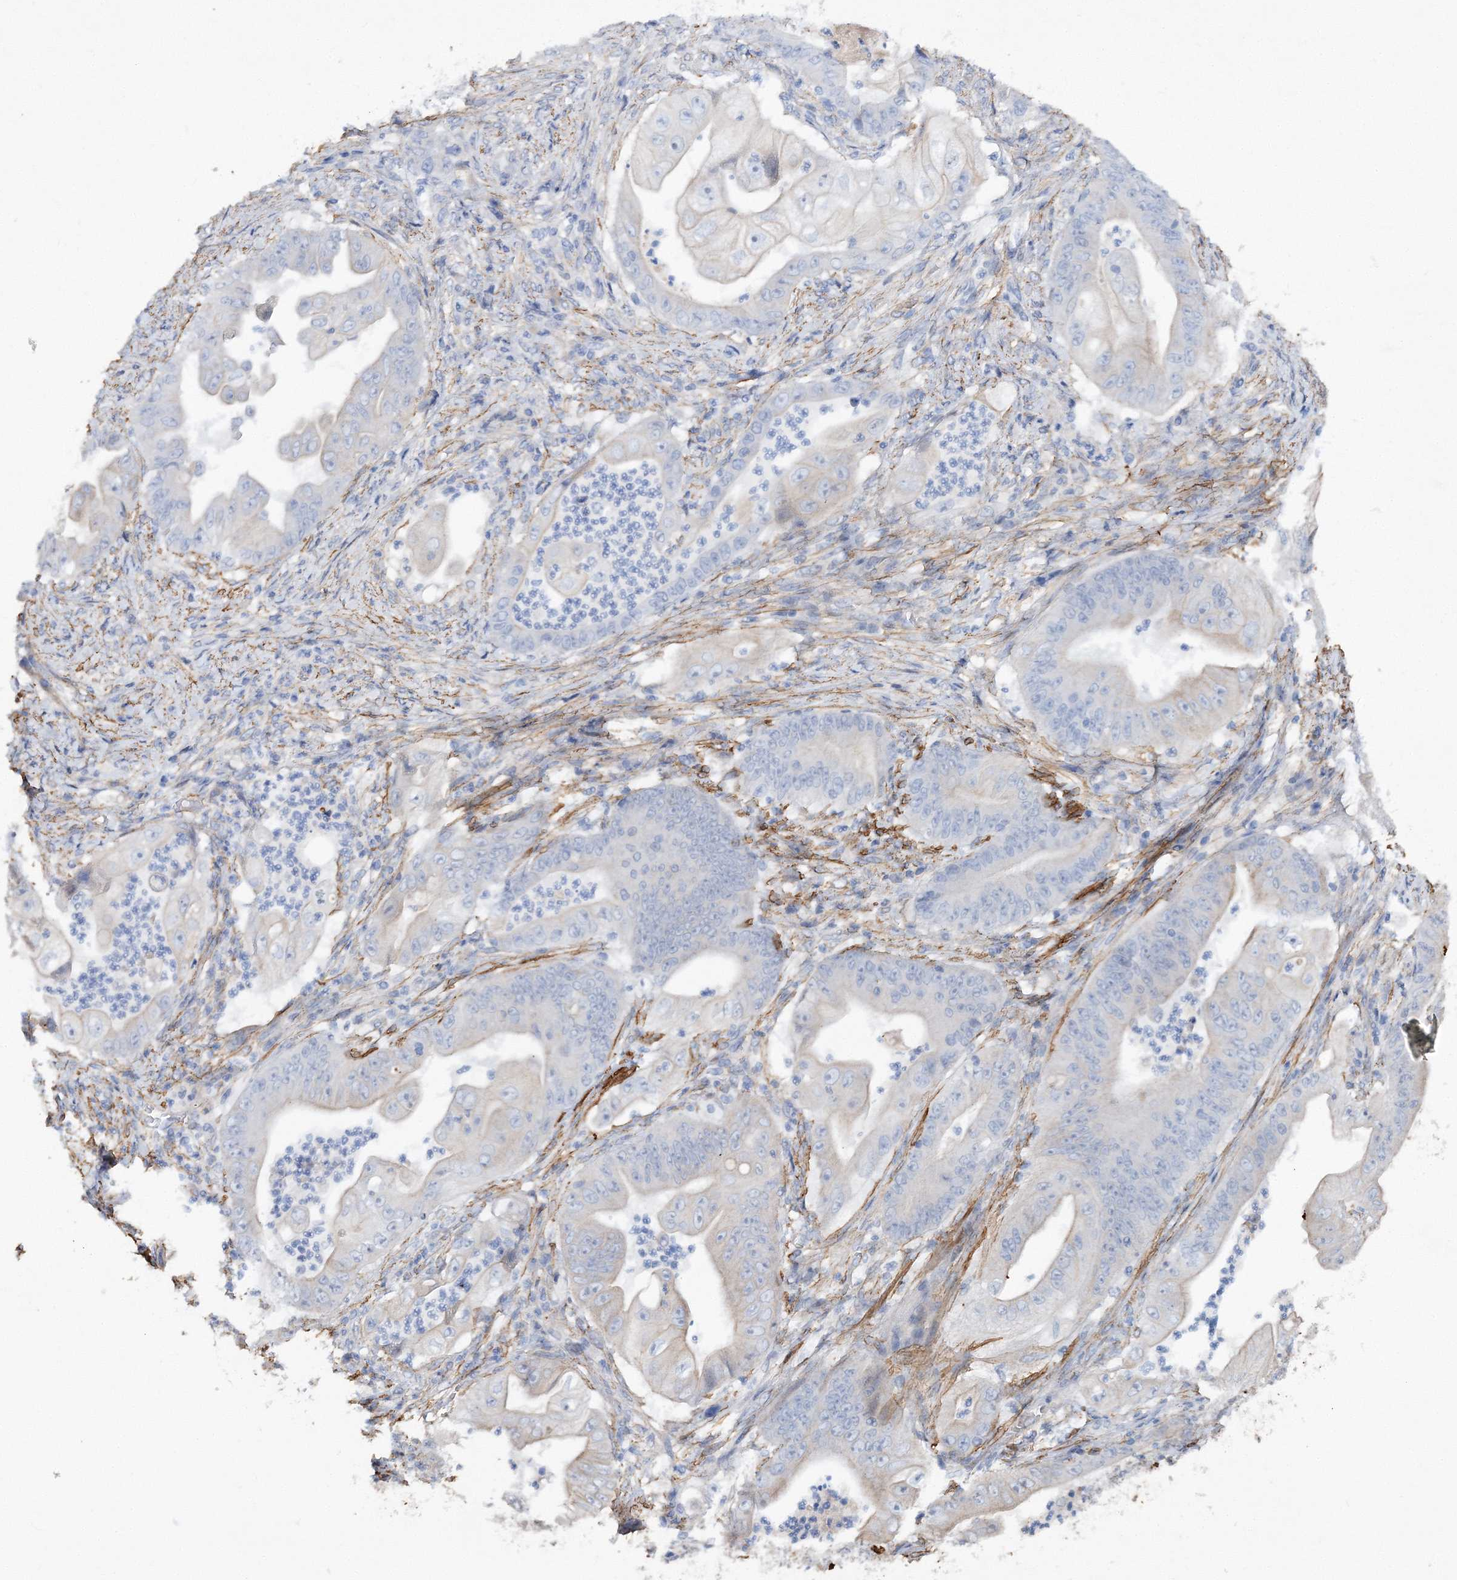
{"staining": {"intensity": "negative", "quantity": "none", "location": "none"}, "tissue": "stomach cancer", "cell_type": "Tumor cells", "image_type": "cancer", "snomed": [{"axis": "morphology", "description": "Adenocarcinoma, NOS"}, {"axis": "topography", "description": "Stomach"}], "caption": "Immunohistochemistry image of neoplastic tissue: human adenocarcinoma (stomach) stained with DAB displays no significant protein positivity in tumor cells.", "gene": "RTN2", "patient": {"sex": "female", "age": 73}}